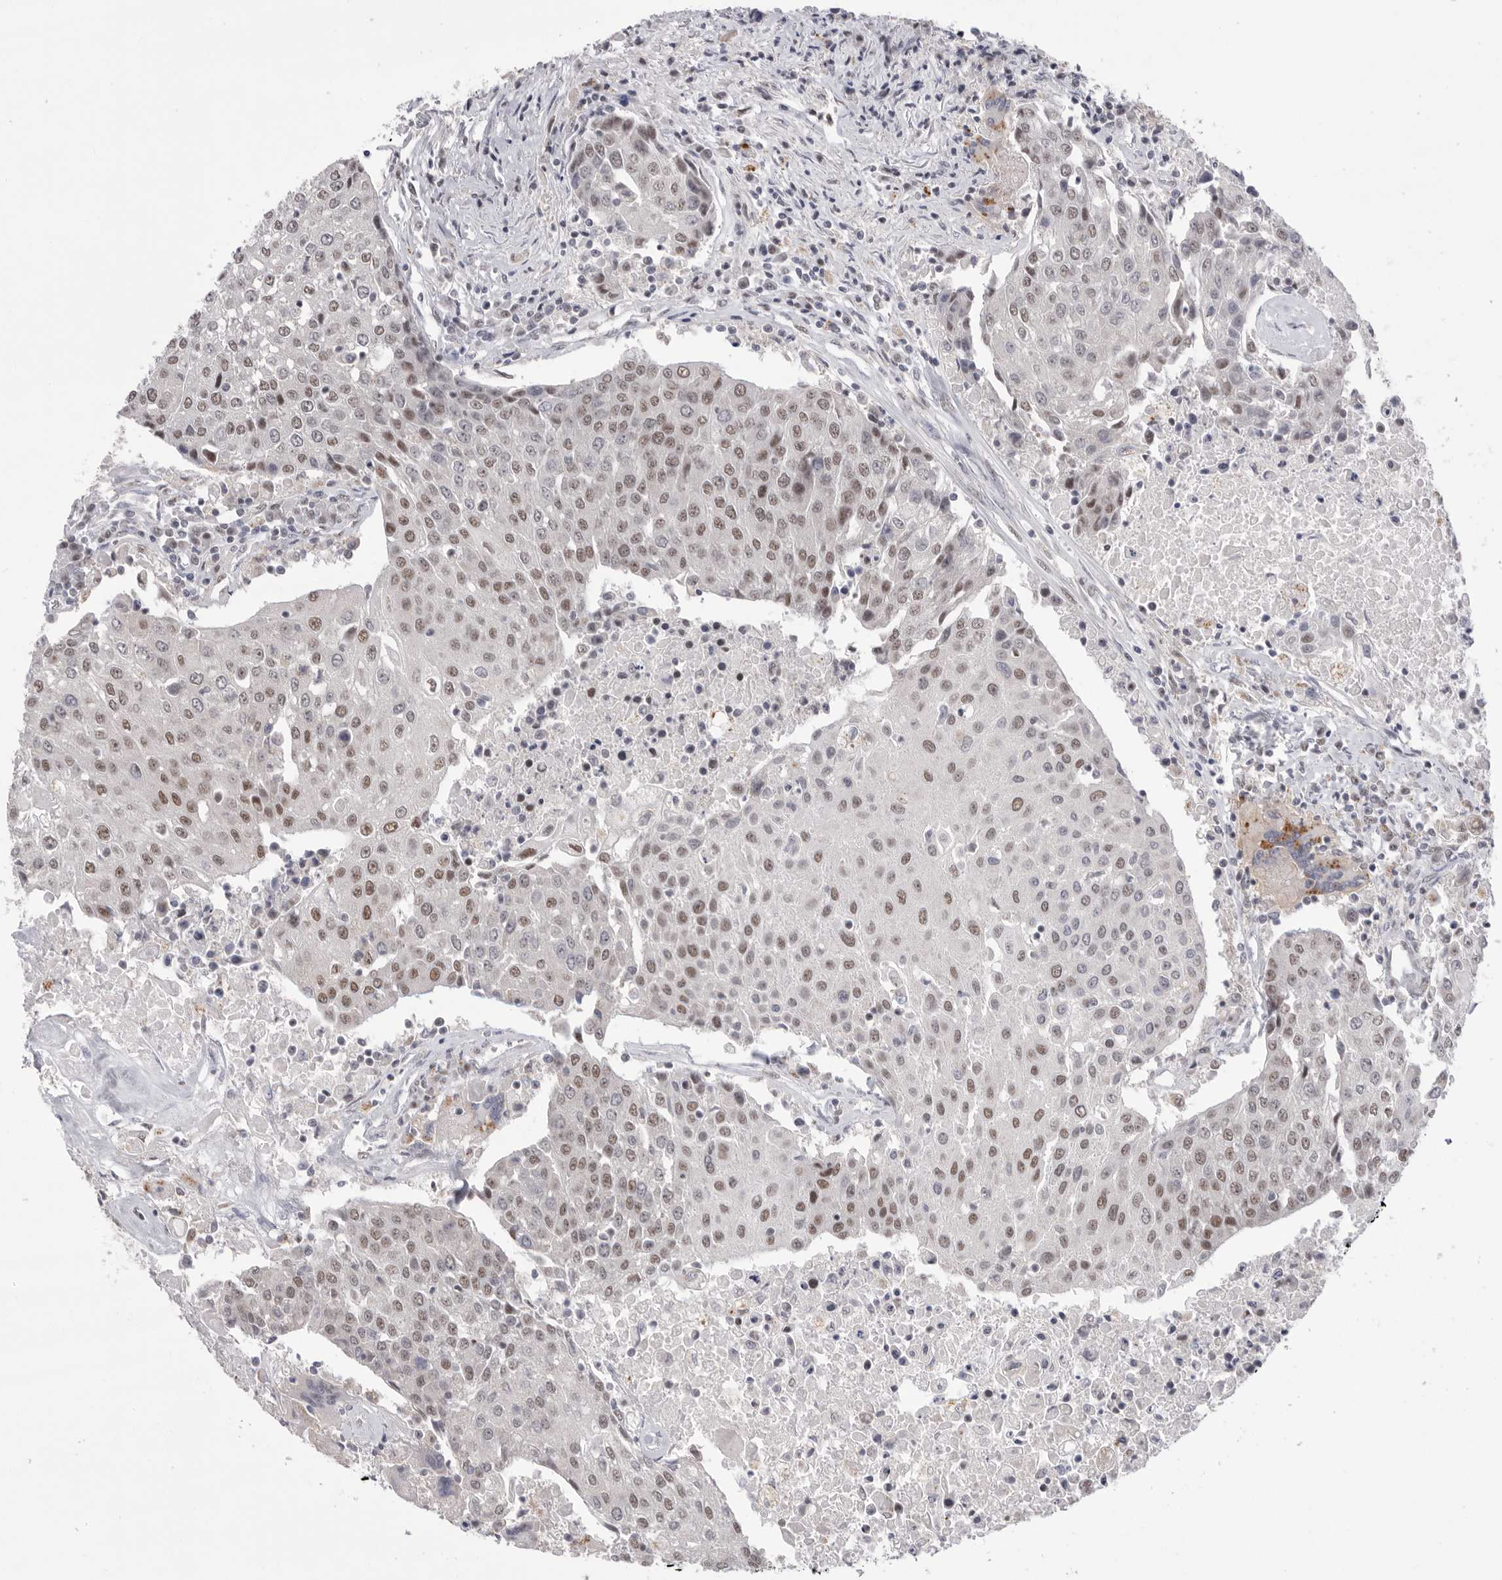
{"staining": {"intensity": "moderate", "quantity": ">75%", "location": "nuclear"}, "tissue": "urothelial cancer", "cell_type": "Tumor cells", "image_type": "cancer", "snomed": [{"axis": "morphology", "description": "Urothelial carcinoma, High grade"}, {"axis": "topography", "description": "Urinary bladder"}], "caption": "High-grade urothelial carcinoma stained for a protein (brown) reveals moderate nuclear positive expression in about >75% of tumor cells.", "gene": "BCLAF3", "patient": {"sex": "female", "age": 85}}